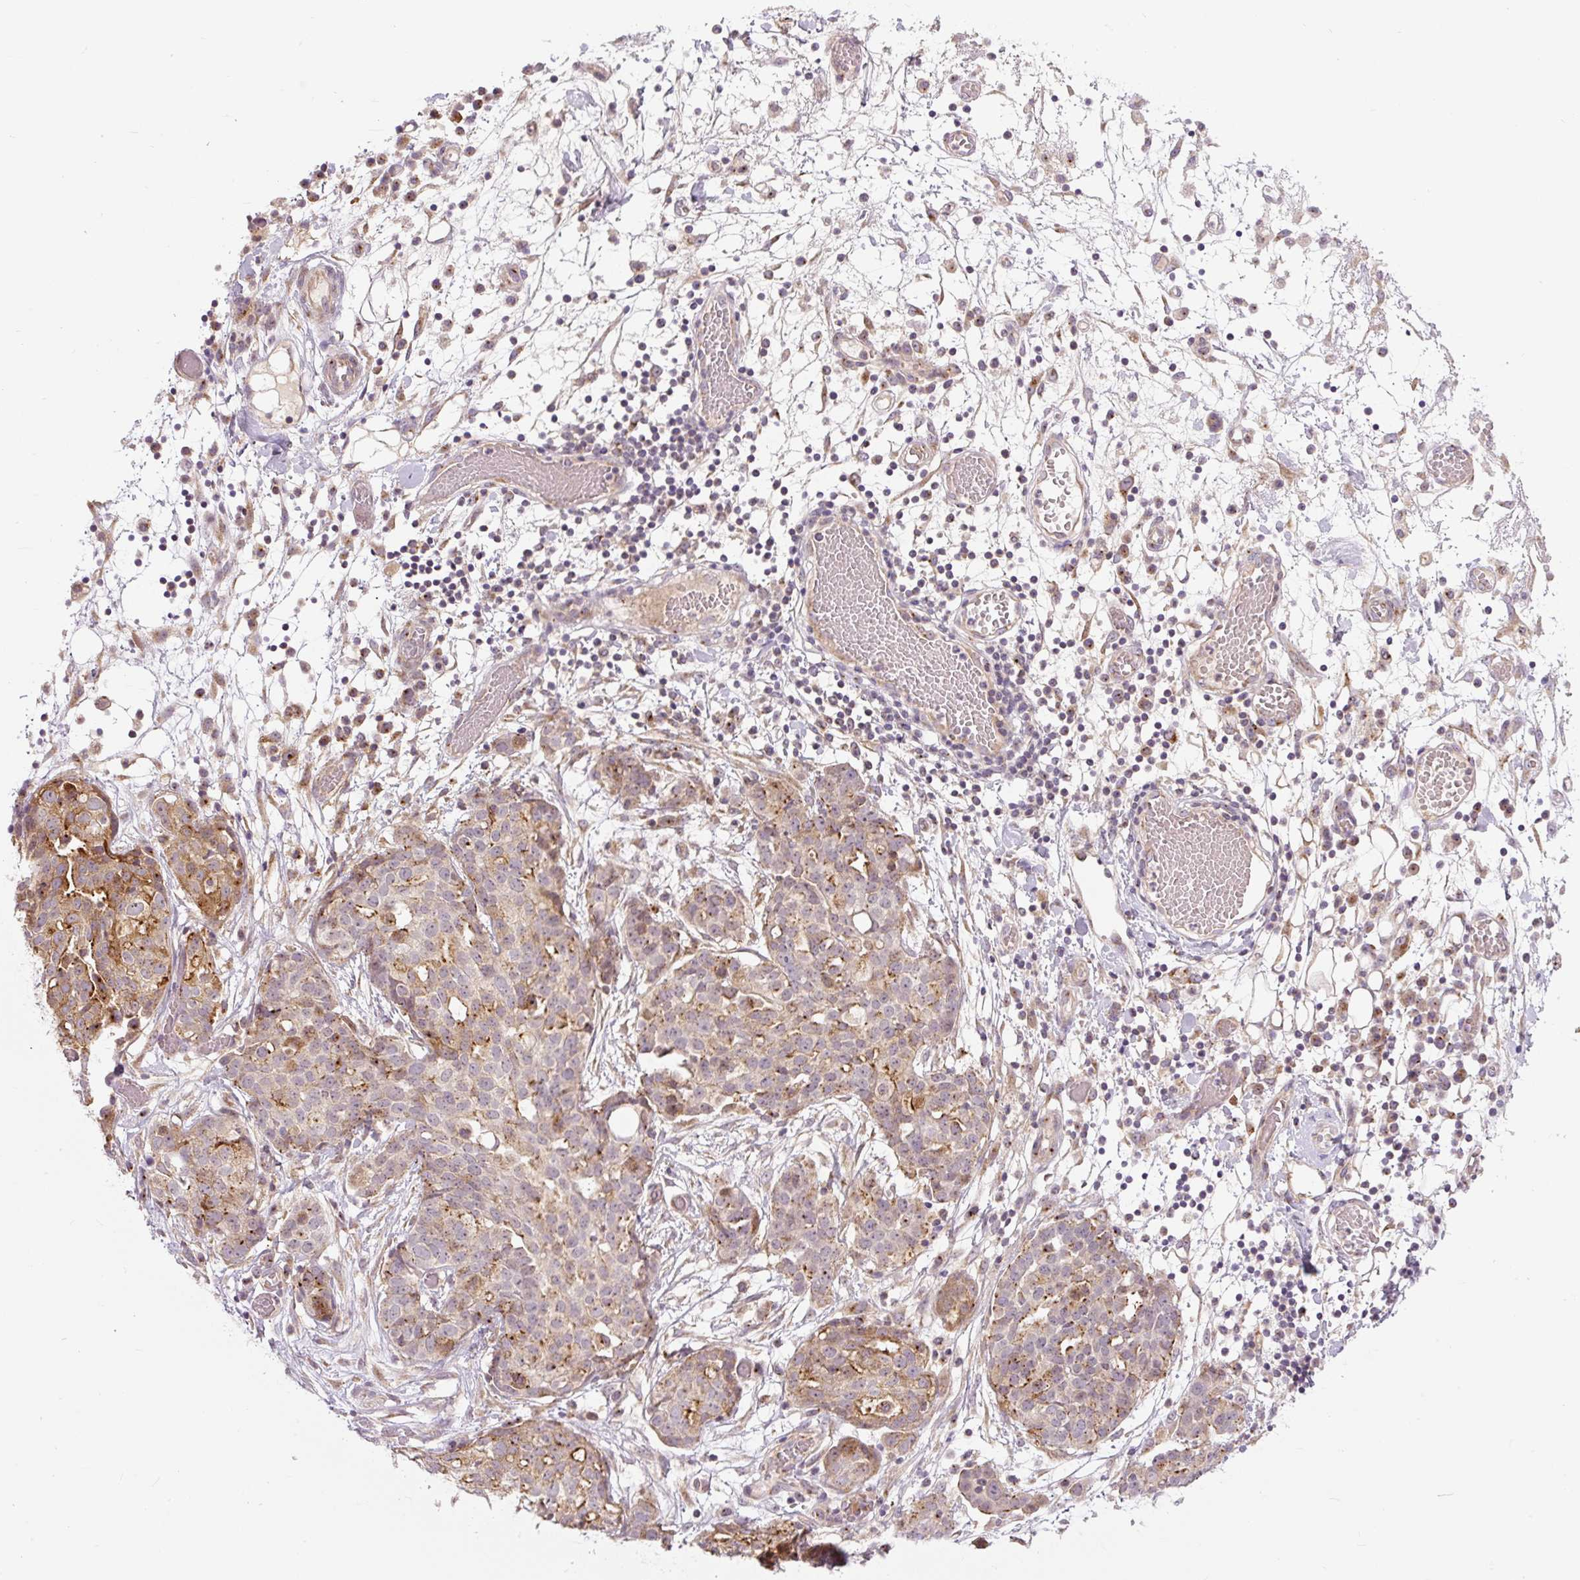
{"staining": {"intensity": "moderate", "quantity": ">75%", "location": "cytoplasmic/membranous"}, "tissue": "ovarian cancer", "cell_type": "Tumor cells", "image_type": "cancer", "snomed": [{"axis": "morphology", "description": "Cystadenocarcinoma, serous, NOS"}, {"axis": "topography", "description": "Soft tissue"}, {"axis": "topography", "description": "Ovary"}], "caption": "This image reveals ovarian cancer (serous cystadenocarcinoma) stained with immunohistochemistry (IHC) to label a protein in brown. The cytoplasmic/membranous of tumor cells show moderate positivity for the protein. Nuclei are counter-stained blue.", "gene": "PCM1", "patient": {"sex": "female", "age": 57}}